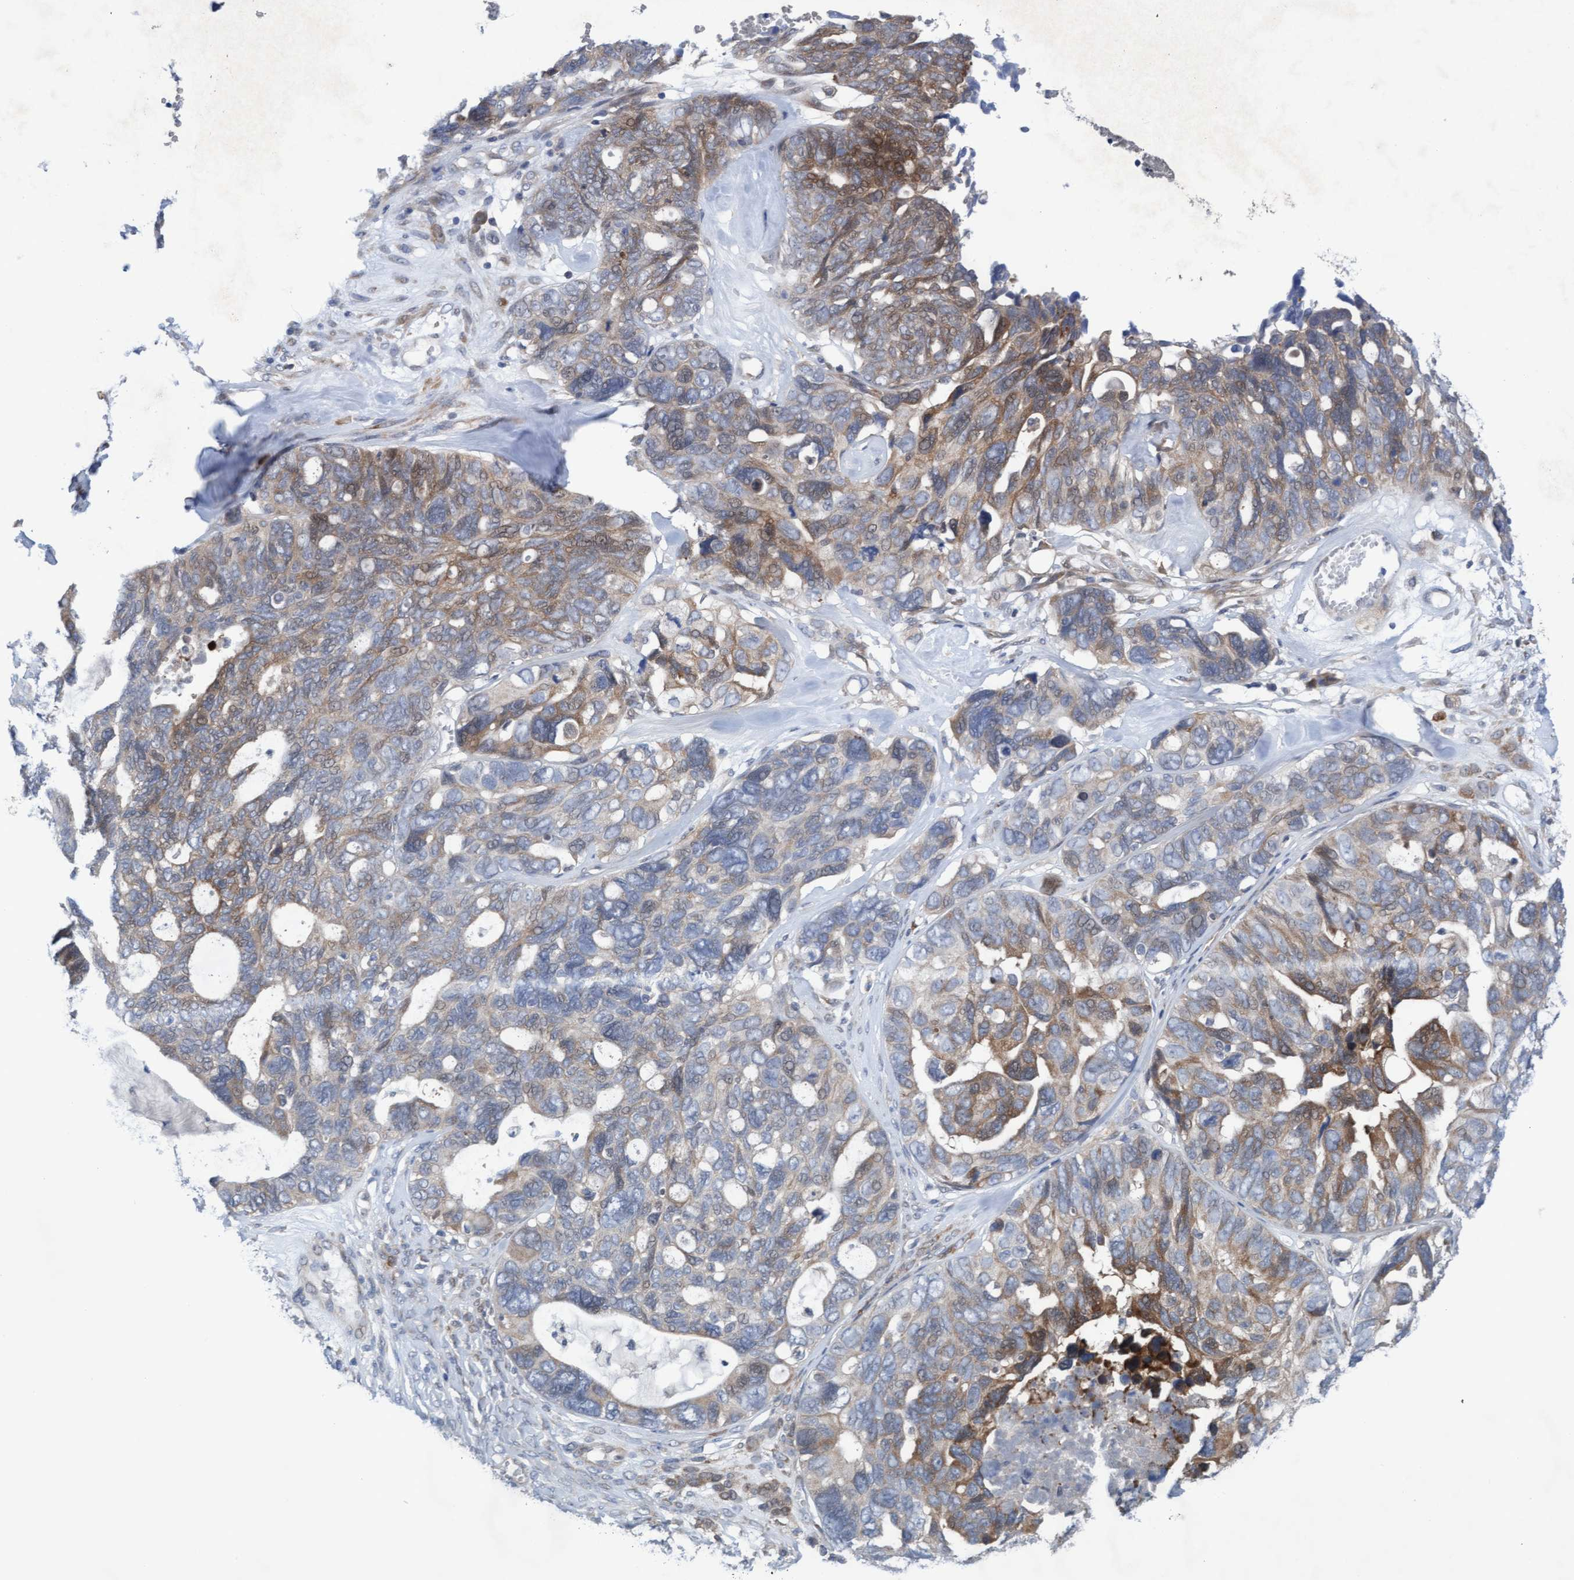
{"staining": {"intensity": "moderate", "quantity": "25%-75%", "location": "cytoplasmic/membranous"}, "tissue": "ovarian cancer", "cell_type": "Tumor cells", "image_type": "cancer", "snomed": [{"axis": "morphology", "description": "Cystadenocarcinoma, serous, NOS"}, {"axis": "topography", "description": "Ovary"}], "caption": "This is a histology image of IHC staining of serous cystadenocarcinoma (ovarian), which shows moderate expression in the cytoplasmic/membranous of tumor cells.", "gene": "PLCD1", "patient": {"sex": "female", "age": 79}}